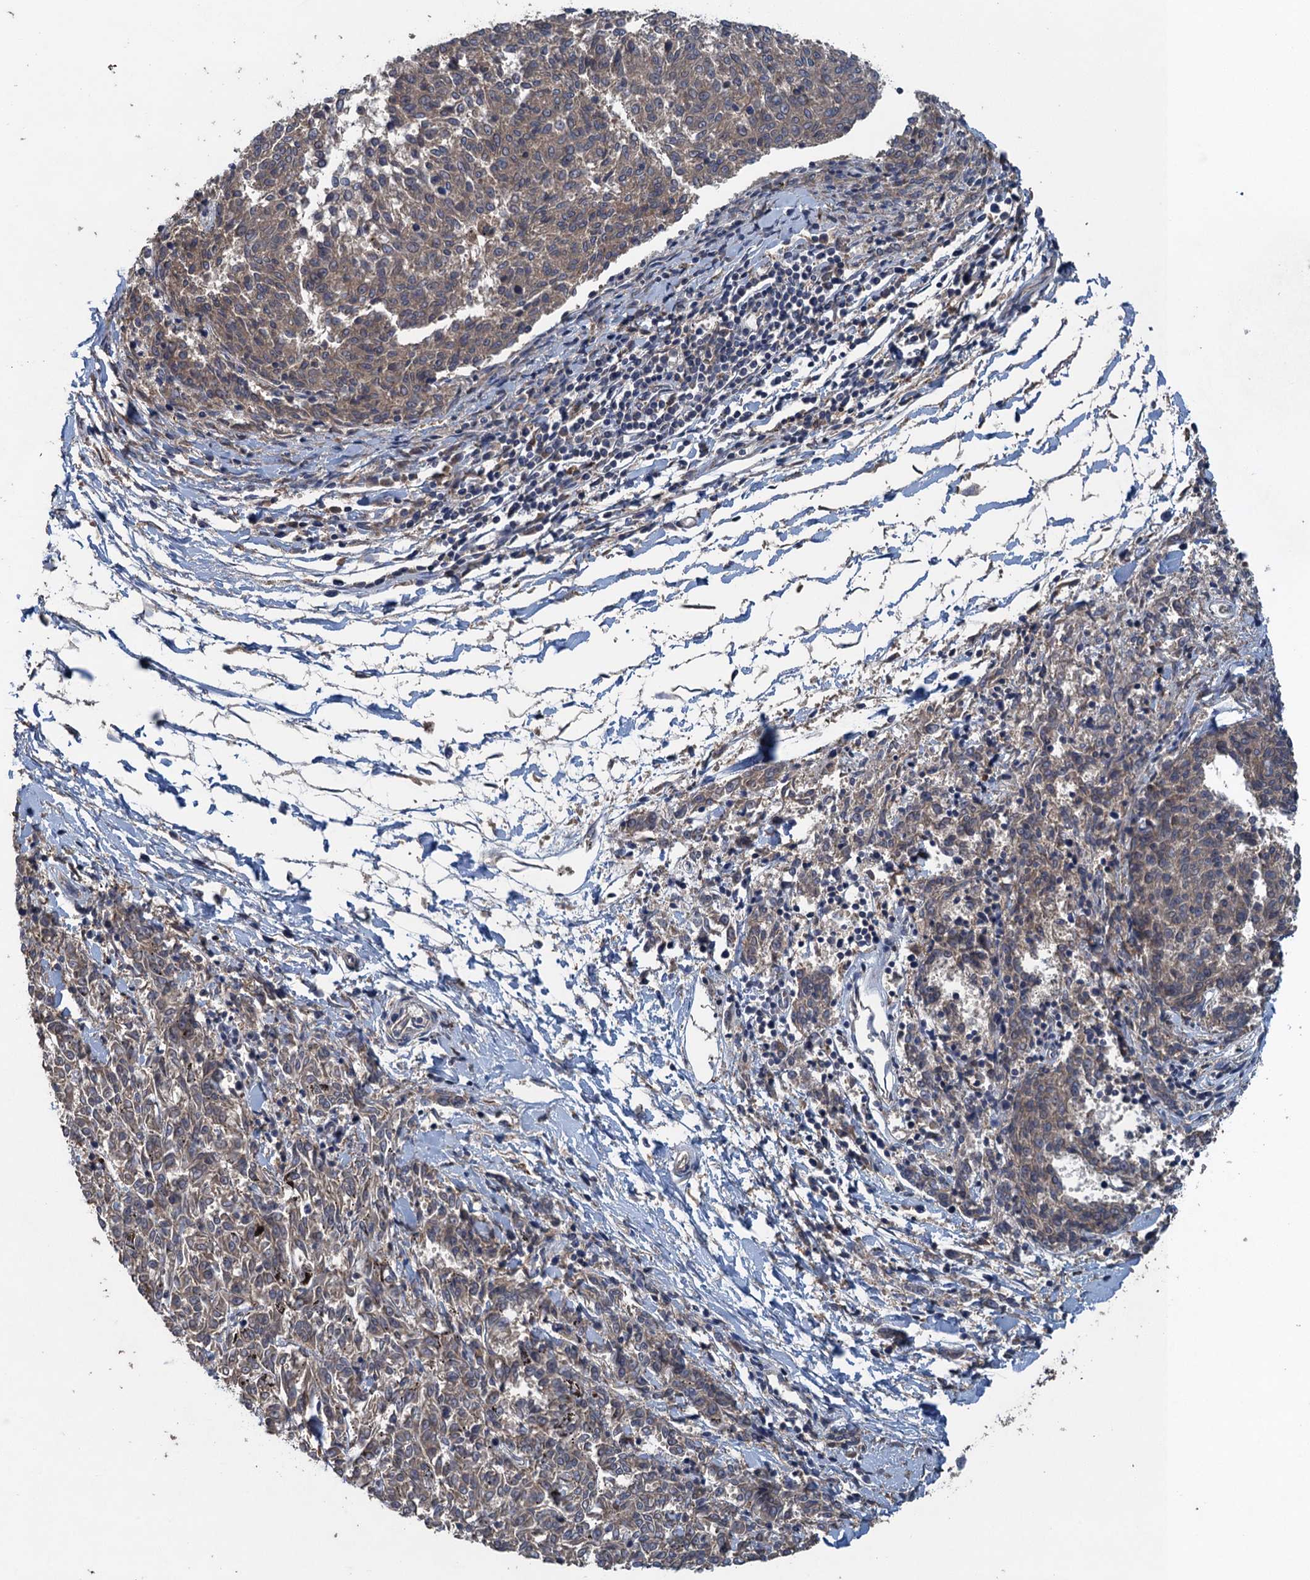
{"staining": {"intensity": "weak", "quantity": "25%-75%", "location": "cytoplasmic/membranous"}, "tissue": "melanoma", "cell_type": "Tumor cells", "image_type": "cancer", "snomed": [{"axis": "morphology", "description": "Malignant melanoma, NOS"}, {"axis": "topography", "description": "Skin"}], "caption": "Human malignant melanoma stained with a protein marker shows weak staining in tumor cells.", "gene": "CNTN5", "patient": {"sex": "female", "age": 72}}